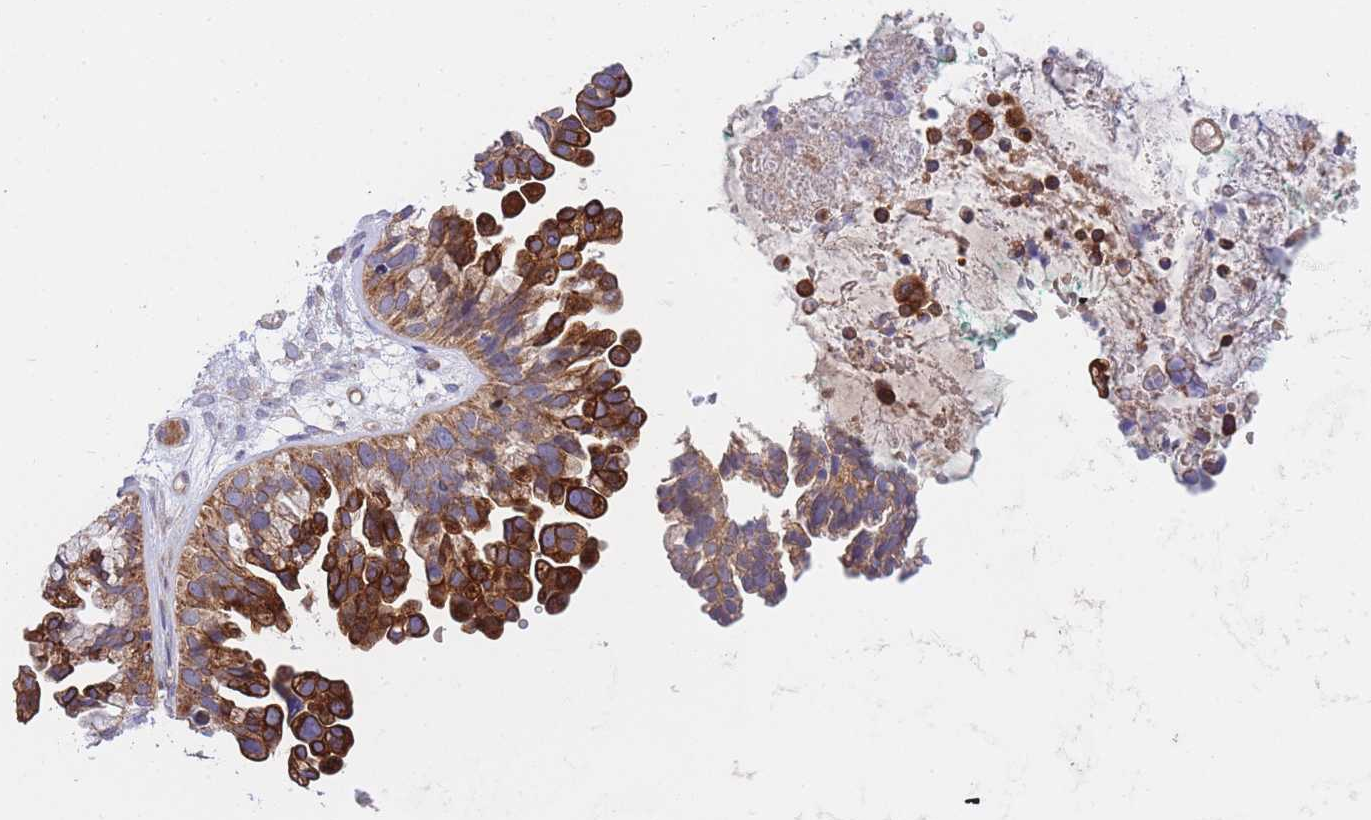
{"staining": {"intensity": "strong", "quantity": ">75%", "location": "cytoplasmic/membranous"}, "tissue": "ovarian cancer", "cell_type": "Tumor cells", "image_type": "cancer", "snomed": [{"axis": "morphology", "description": "Cystadenocarcinoma, serous, NOS"}, {"axis": "topography", "description": "Ovary"}], "caption": "A brown stain highlights strong cytoplasmic/membranous positivity of a protein in ovarian cancer tumor cells.", "gene": "CHAC1", "patient": {"sex": "female", "age": 56}}